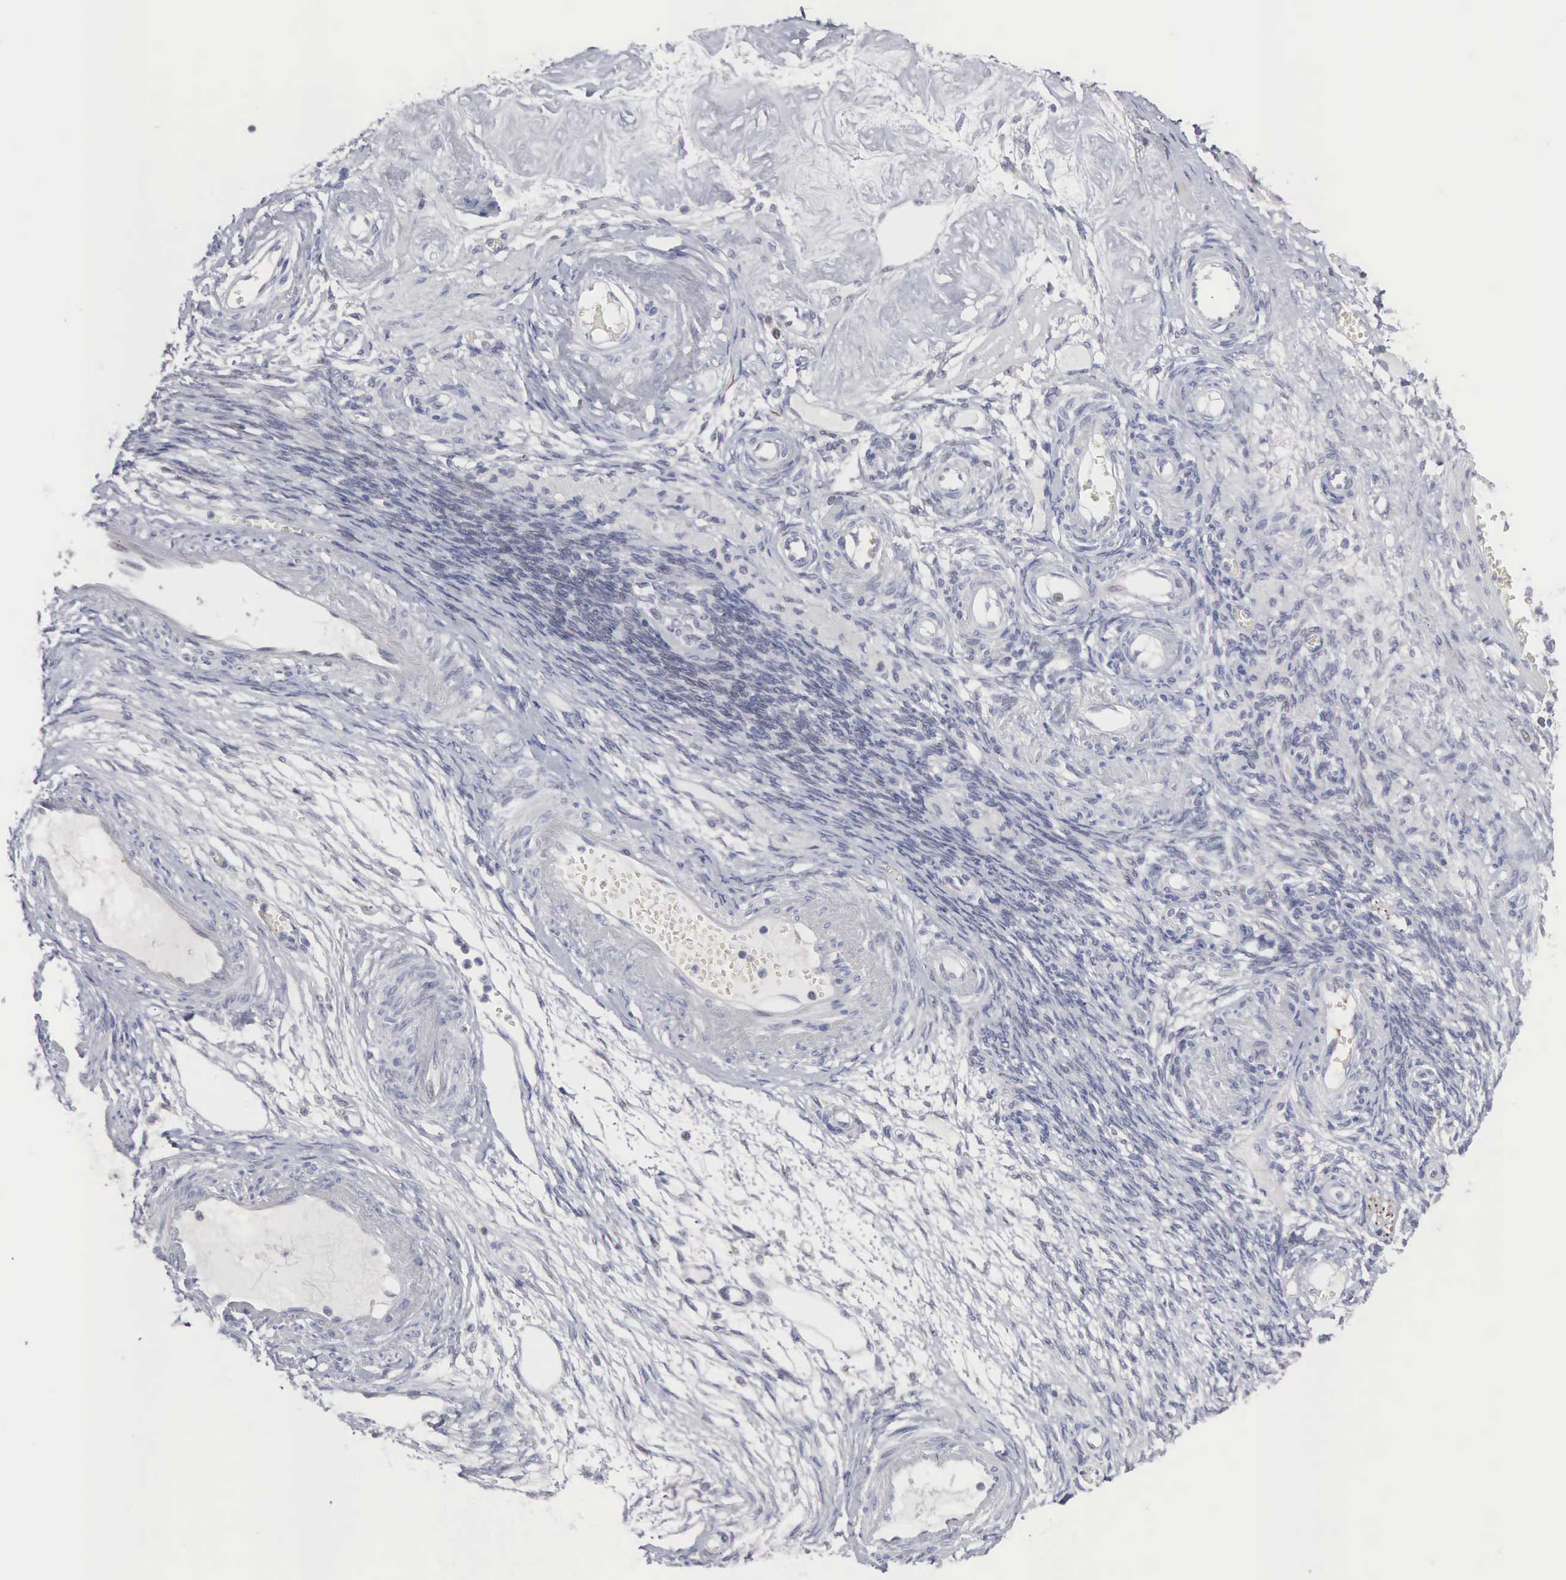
{"staining": {"intensity": "moderate", "quantity": "25%-75%", "location": "none"}, "tissue": "ovarian cancer", "cell_type": "Tumor cells", "image_type": "cancer", "snomed": [{"axis": "morphology", "description": "Cystadenocarcinoma, mucinous, NOS"}, {"axis": "topography", "description": "Ovary"}], "caption": "Immunohistochemical staining of human ovarian cancer displays moderate None protein expression in approximately 25%-75% of tumor cells.", "gene": "ACOT4", "patient": {"sex": "female", "age": 57}}